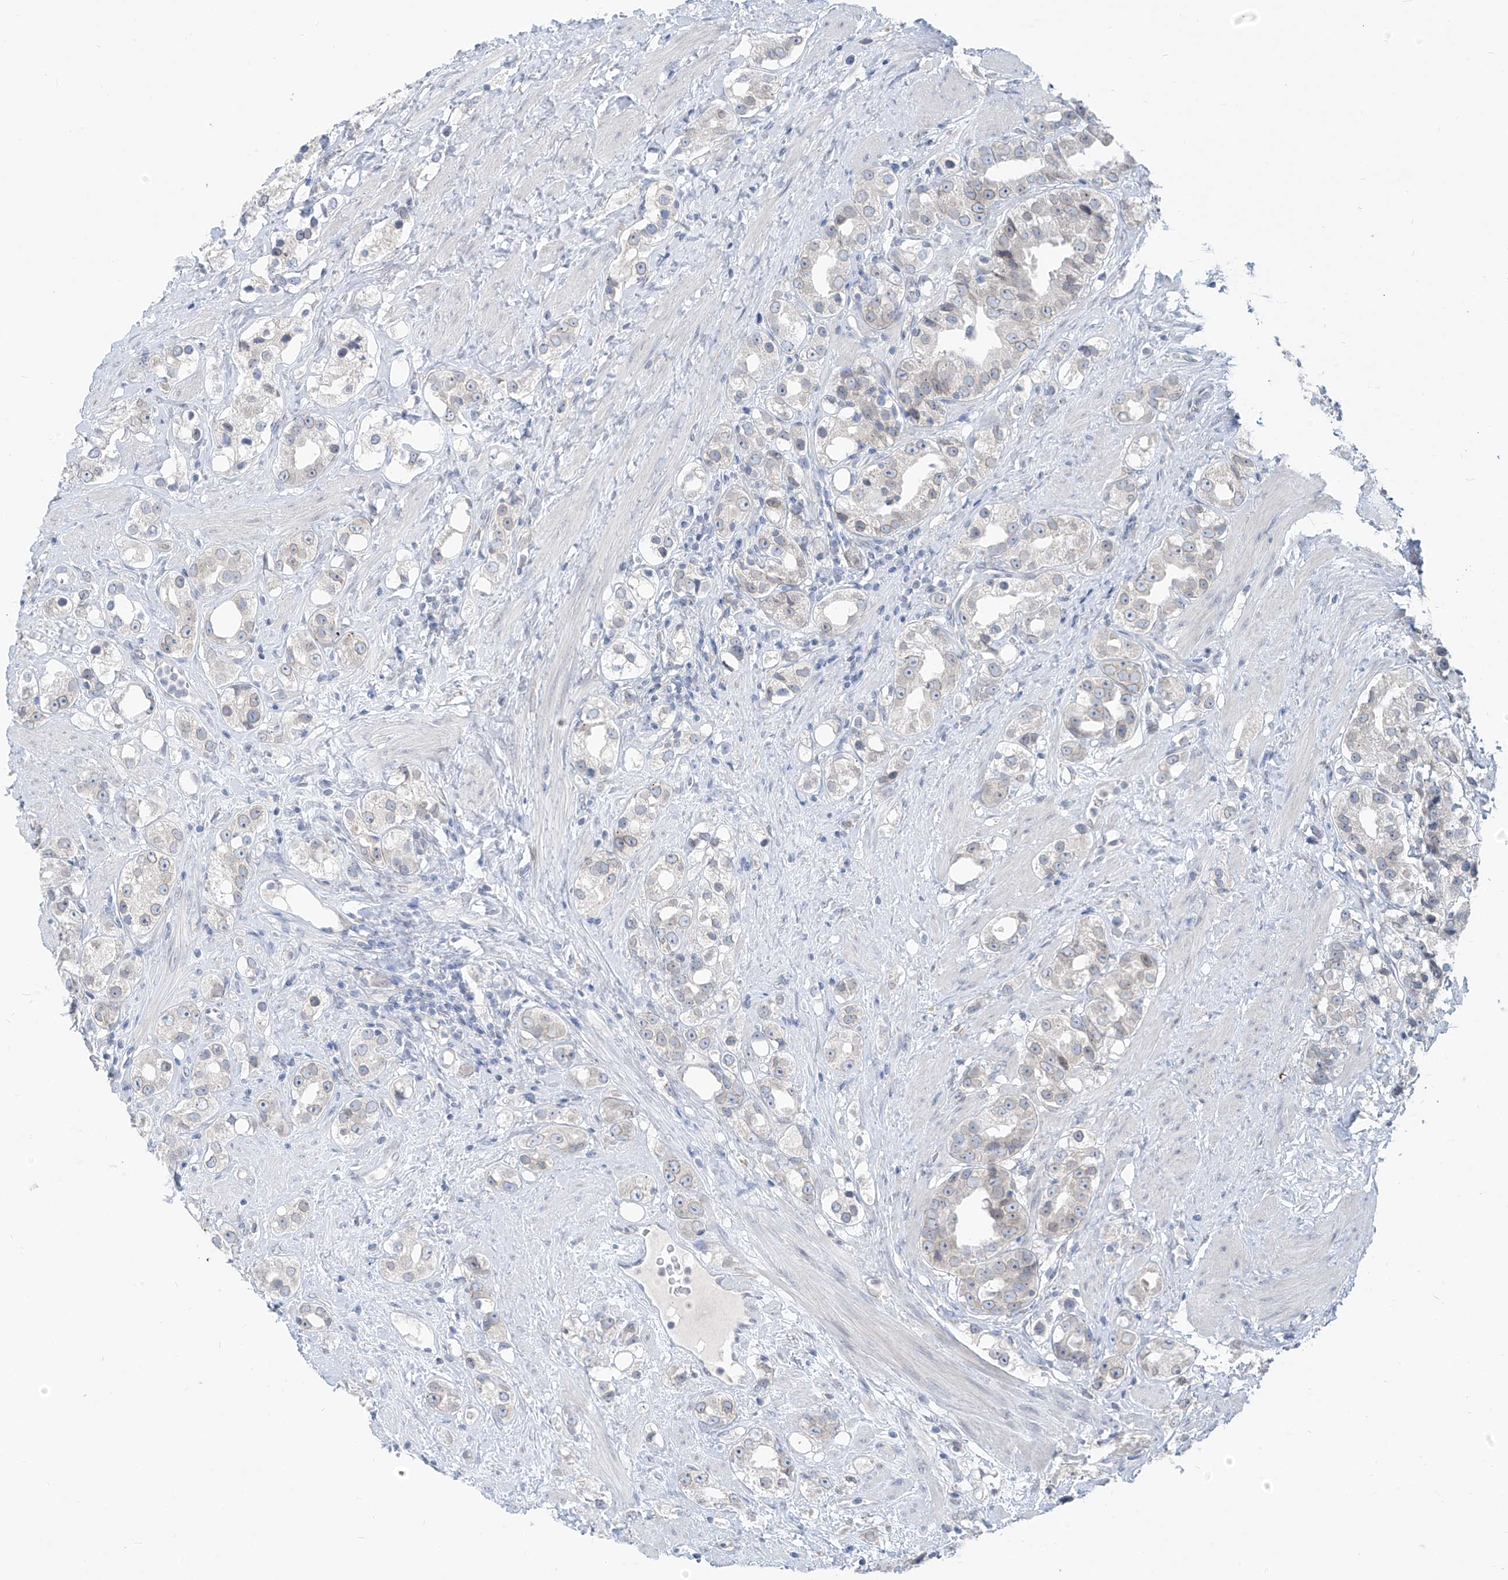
{"staining": {"intensity": "weak", "quantity": "<25%", "location": "cytoplasmic/membranous,nuclear"}, "tissue": "prostate cancer", "cell_type": "Tumor cells", "image_type": "cancer", "snomed": [{"axis": "morphology", "description": "Adenocarcinoma, NOS"}, {"axis": "topography", "description": "Prostate"}], "caption": "There is no significant staining in tumor cells of prostate cancer (adenocarcinoma). Nuclei are stained in blue.", "gene": "KRTAP25-1", "patient": {"sex": "male", "age": 79}}